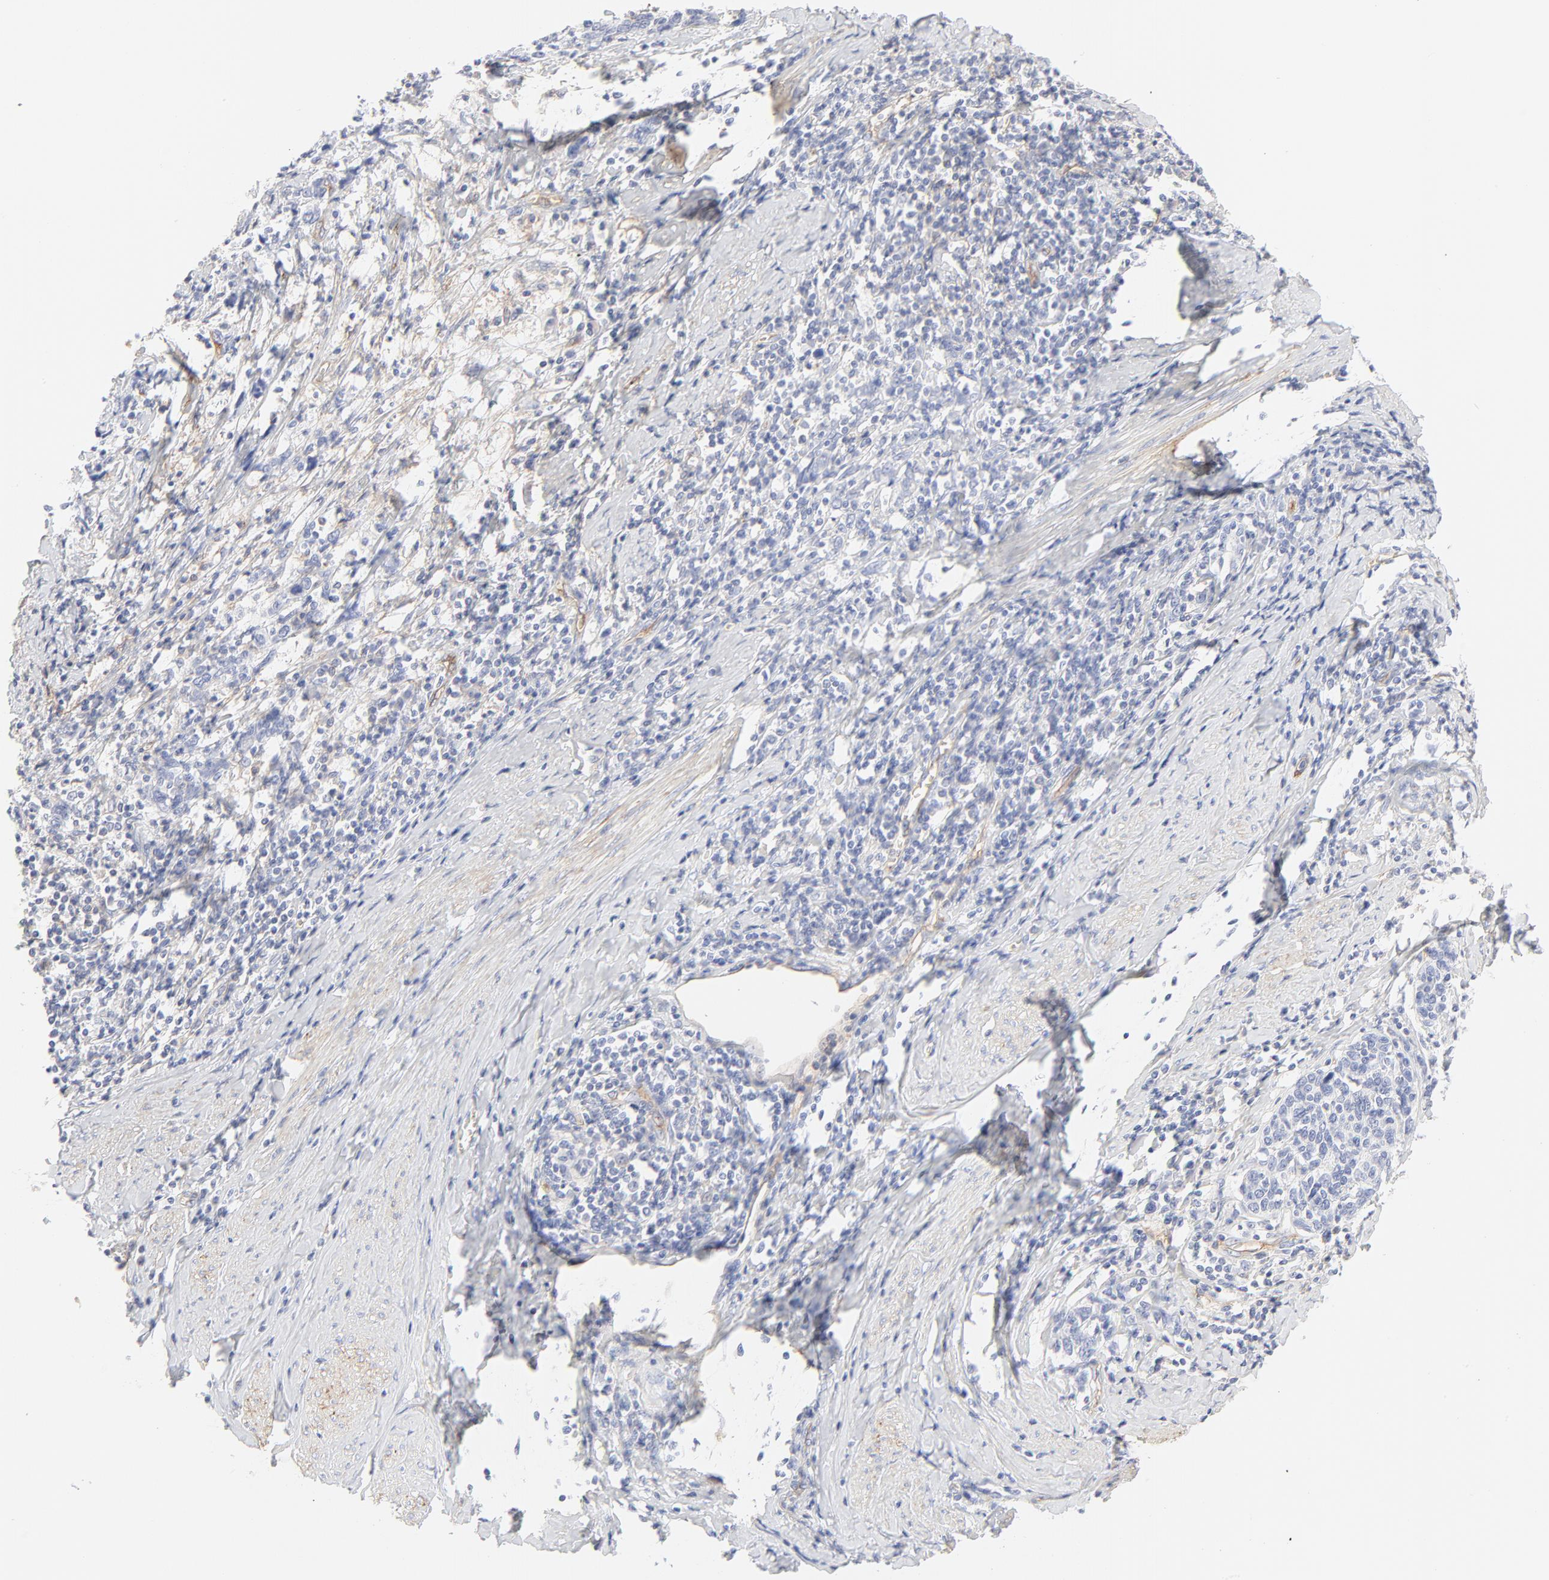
{"staining": {"intensity": "negative", "quantity": "none", "location": "none"}, "tissue": "cervical cancer", "cell_type": "Tumor cells", "image_type": "cancer", "snomed": [{"axis": "morphology", "description": "Squamous cell carcinoma, NOS"}, {"axis": "topography", "description": "Cervix"}], "caption": "Cervical cancer (squamous cell carcinoma) stained for a protein using immunohistochemistry (IHC) displays no positivity tumor cells.", "gene": "ITGA5", "patient": {"sex": "female", "age": 41}}